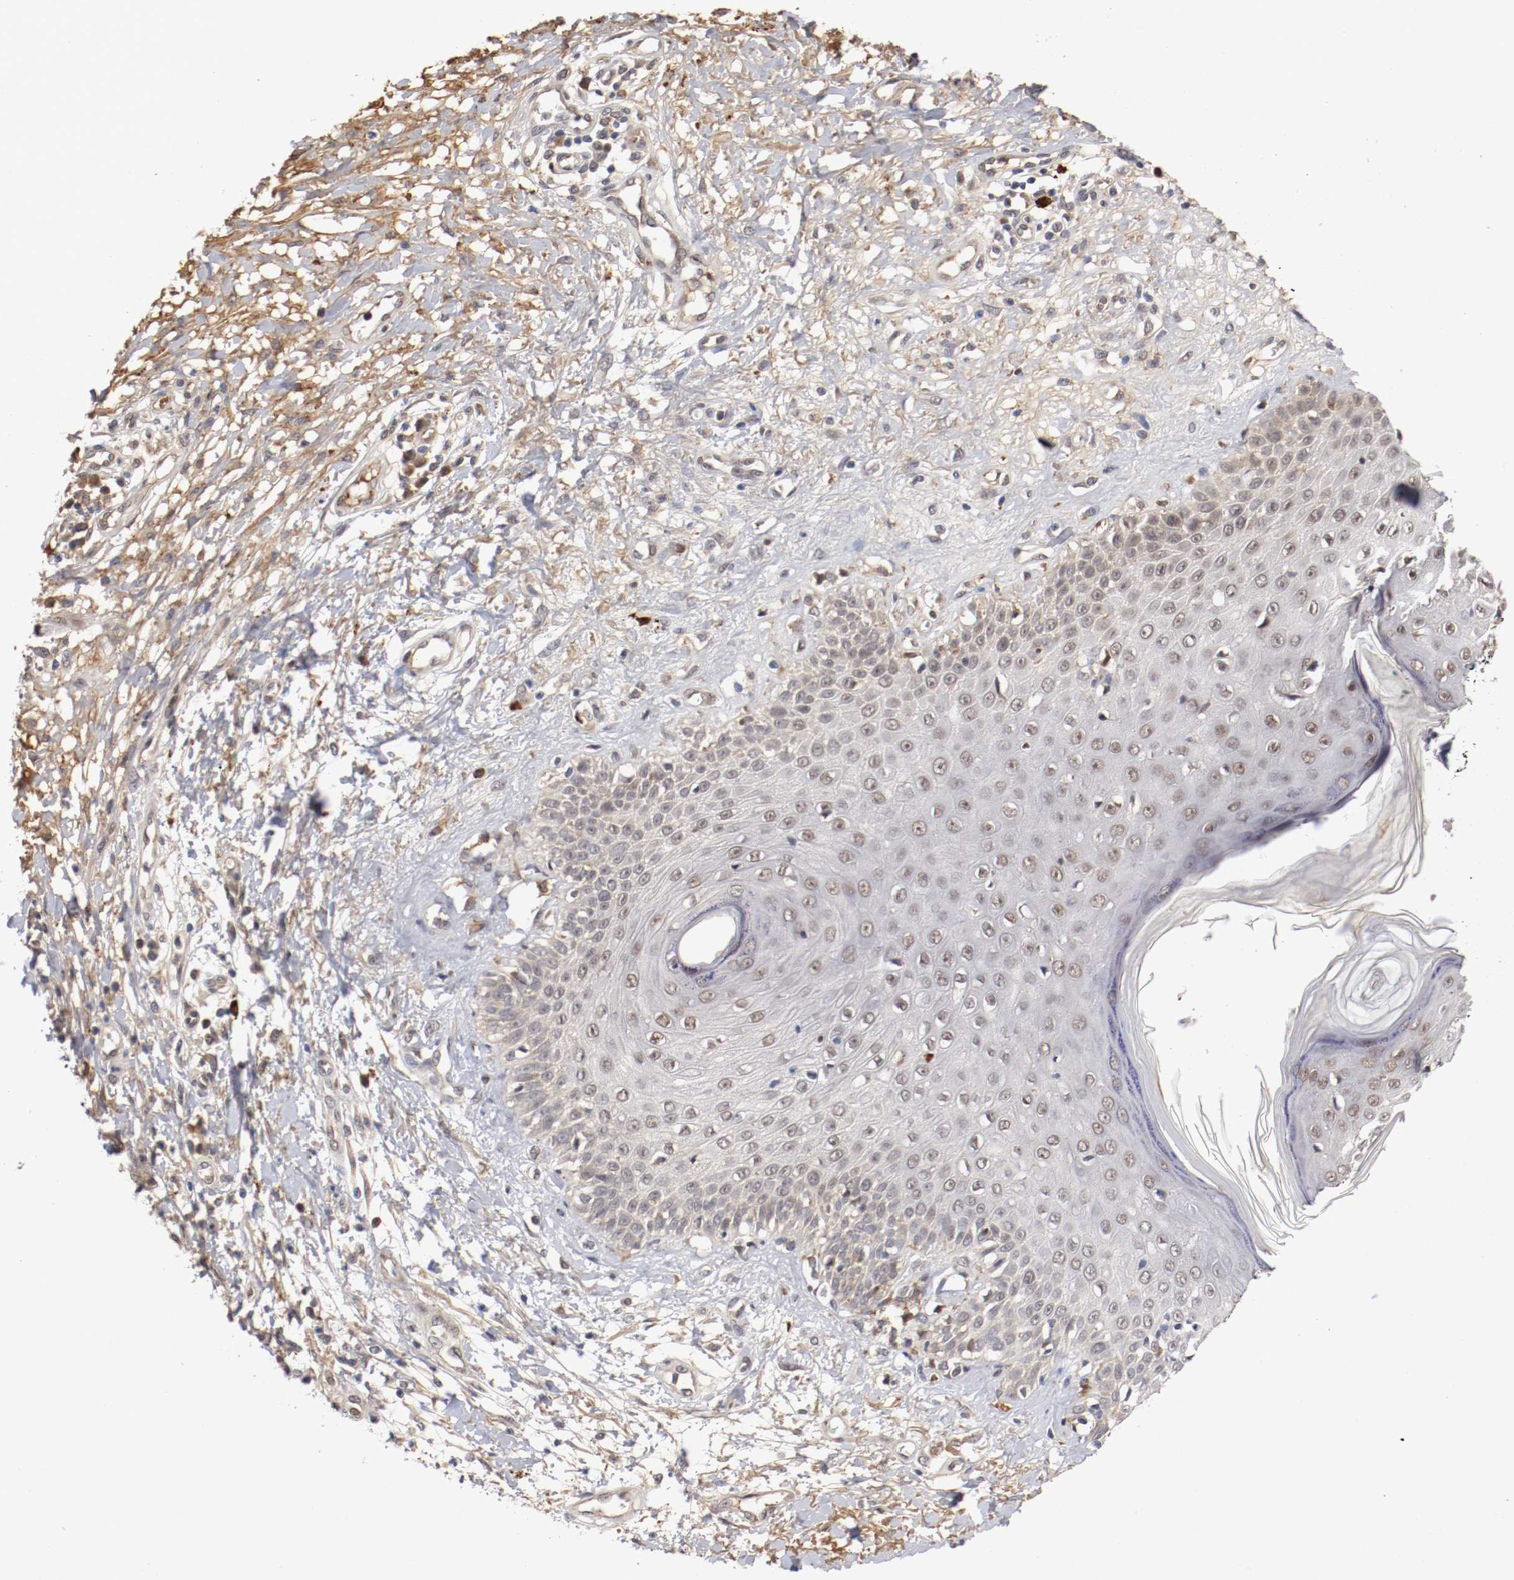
{"staining": {"intensity": "weak", "quantity": "<25%", "location": "nuclear"}, "tissue": "skin cancer", "cell_type": "Tumor cells", "image_type": "cancer", "snomed": [{"axis": "morphology", "description": "Squamous cell carcinoma, NOS"}, {"axis": "topography", "description": "Skin"}], "caption": "Immunohistochemistry photomicrograph of neoplastic tissue: human skin squamous cell carcinoma stained with DAB (3,3'-diaminobenzidine) displays no significant protein expression in tumor cells.", "gene": "DNMT3B", "patient": {"sex": "female", "age": 78}}